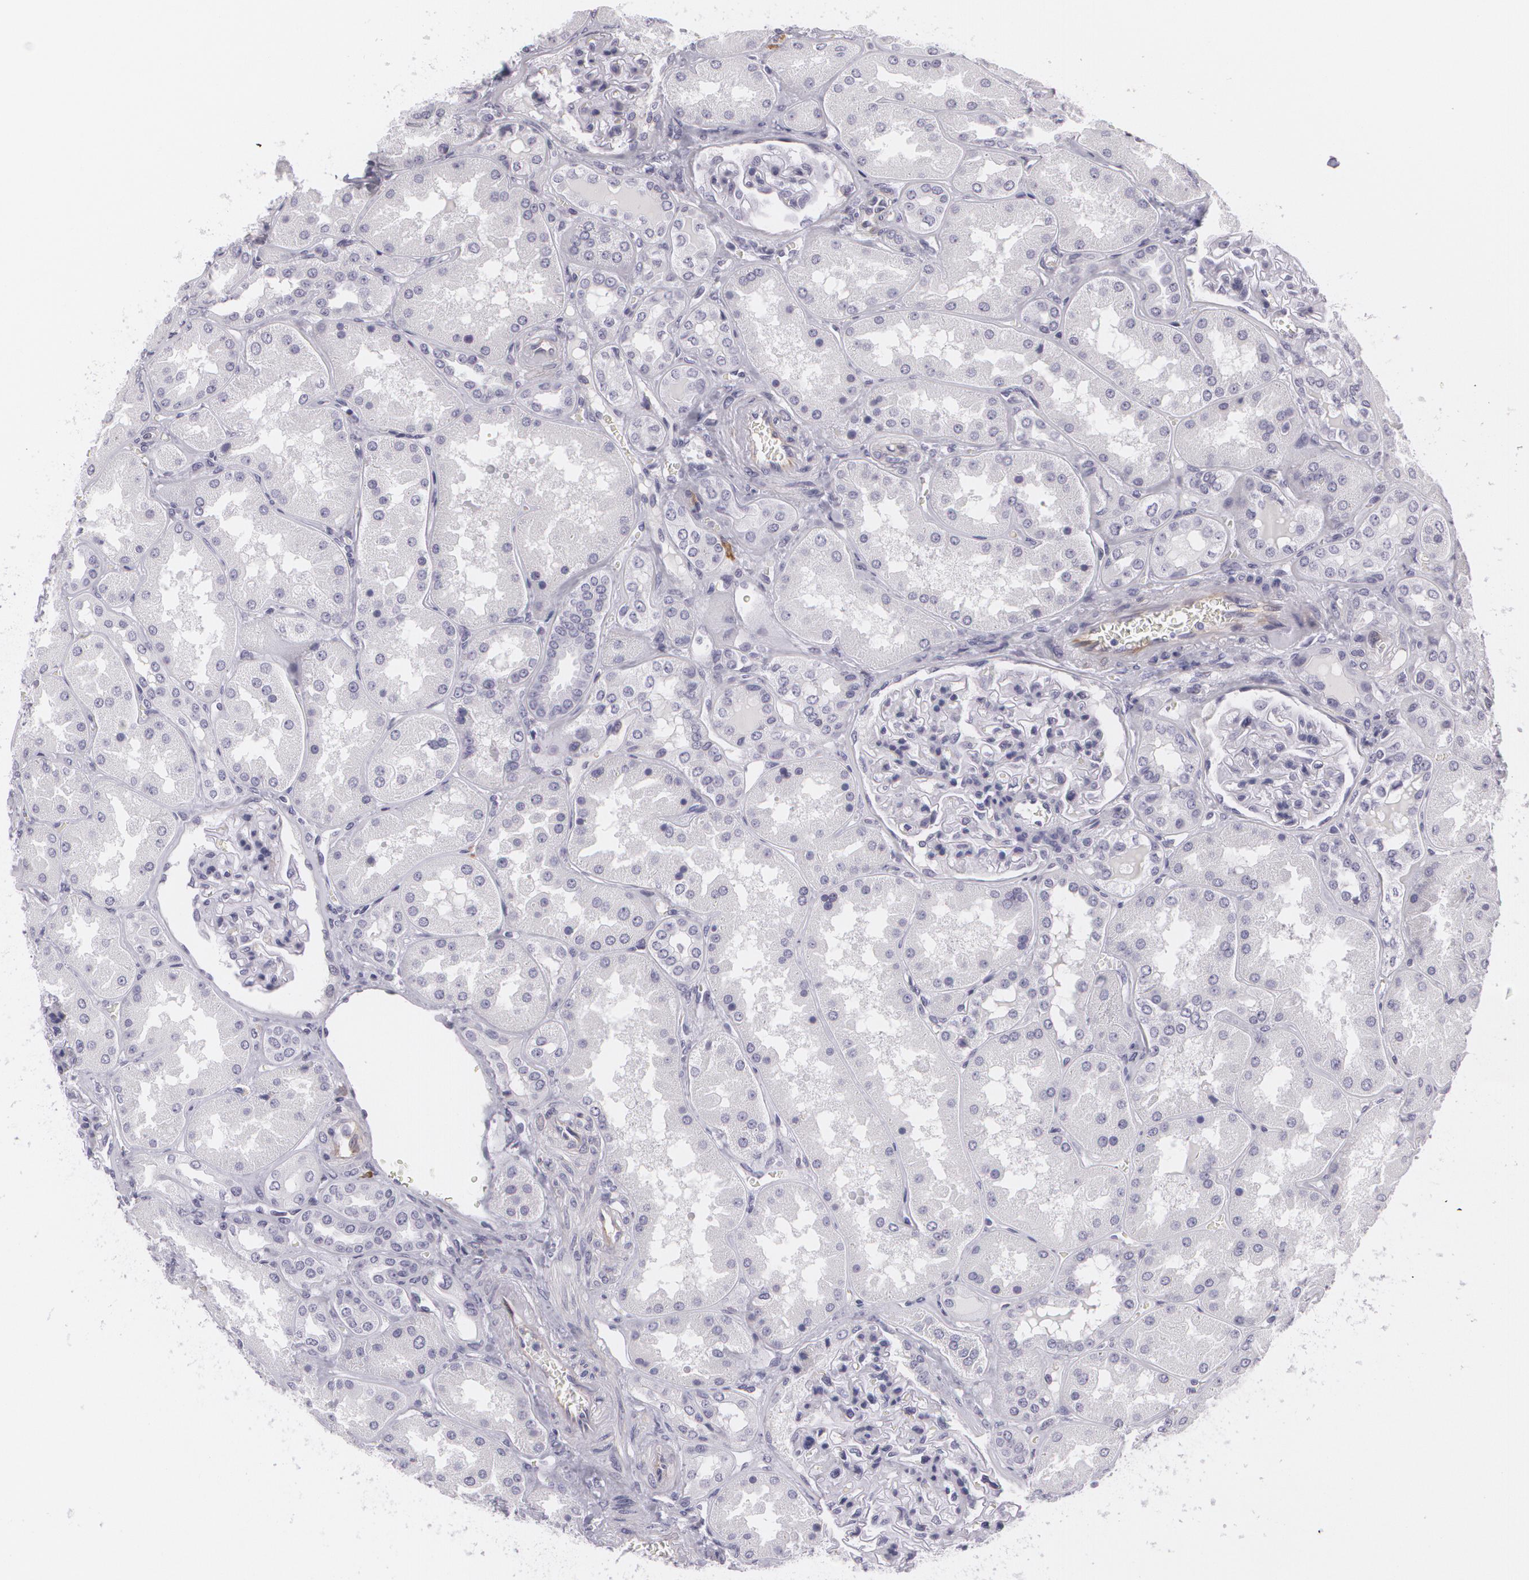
{"staining": {"intensity": "negative", "quantity": "none", "location": "none"}, "tissue": "kidney", "cell_type": "Cells in glomeruli", "image_type": "normal", "snomed": [{"axis": "morphology", "description": "Normal tissue, NOS"}, {"axis": "topography", "description": "Kidney"}], "caption": "This is an immunohistochemistry micrograph of normal kidney. There is no staining in cells in glomeruli.", "gene": "MAP2", "patient": {"sex": "female", "age": 56}}